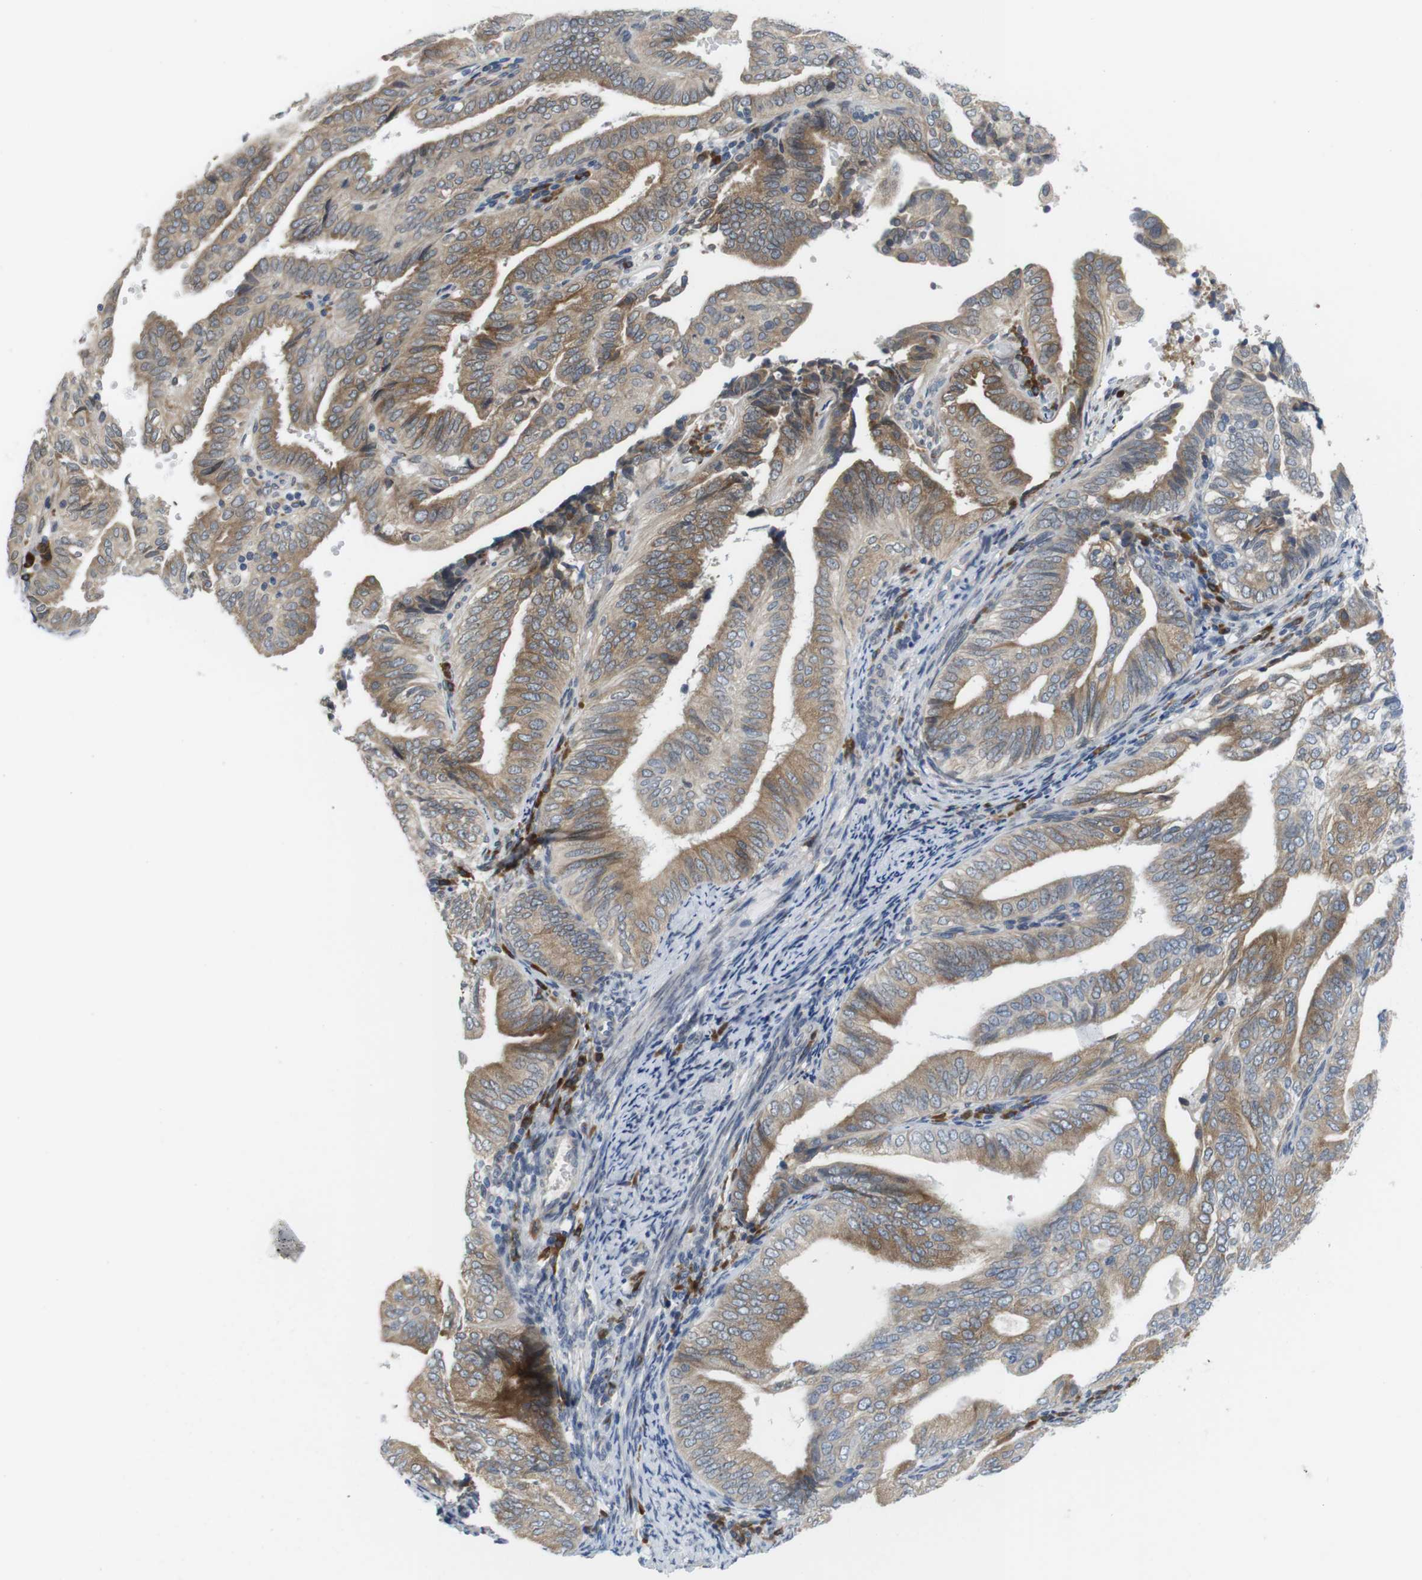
{"staining": {"intensity": "moderate", "quantity": ">75%", "location": "cytoplasmic/membranous"}, "tissue": "endometrial cancer", "cell_type": "Tumor cells", "image_type": "cancer", "snomed": [{"axis": "morphology", "description": "Adenocarcinoma, NOS"}, {"axis": "topography", "description": "Endometrium"}], "caption": "Endometrial cancer tissue exhibits moderate cytoplasmic/membranous positivity in about >75% of tumor cells", "gene": "ERGIC3", "patient": {"sex": "female", "age": 58}}